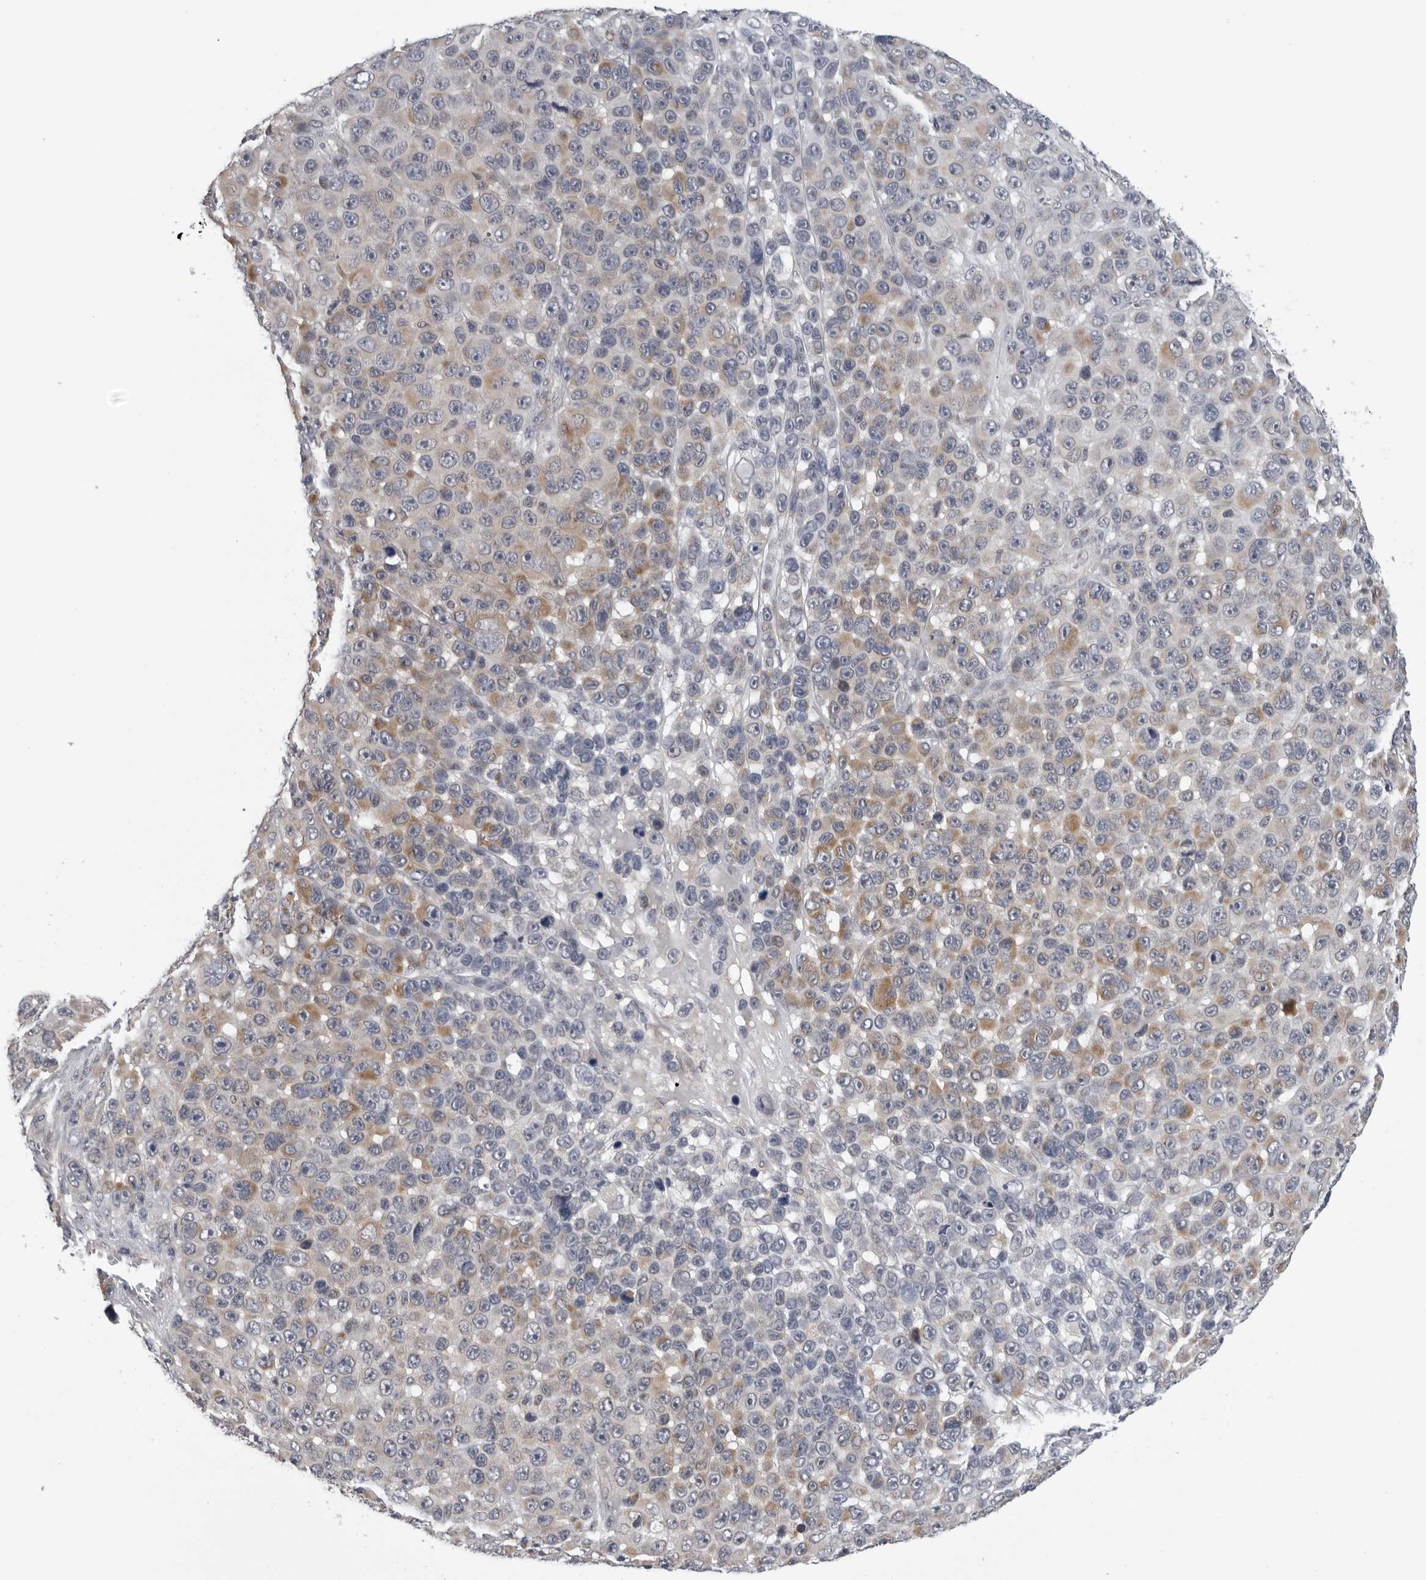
{"staining": {"intensity": "moderate", "quantity": "25%-75%", "location": "cytoplasmic/membranous"}, "tissue": "melanoma", "cell_type": "Tumor cells", "image_type": "cancer", "snomed": [{"axis": "morphology", "description": "Malignant melanoma, NOS"}, {"axis": "topography", "description": "Skin"}], "caption": "Protein expression analysis of melanoma exhibits moderate cytoplasmic/membranous positivity in approximately 25%-75% of tumor cells.", "gene": "CPT2", "patient": {"sex": "male", "age": 53}}